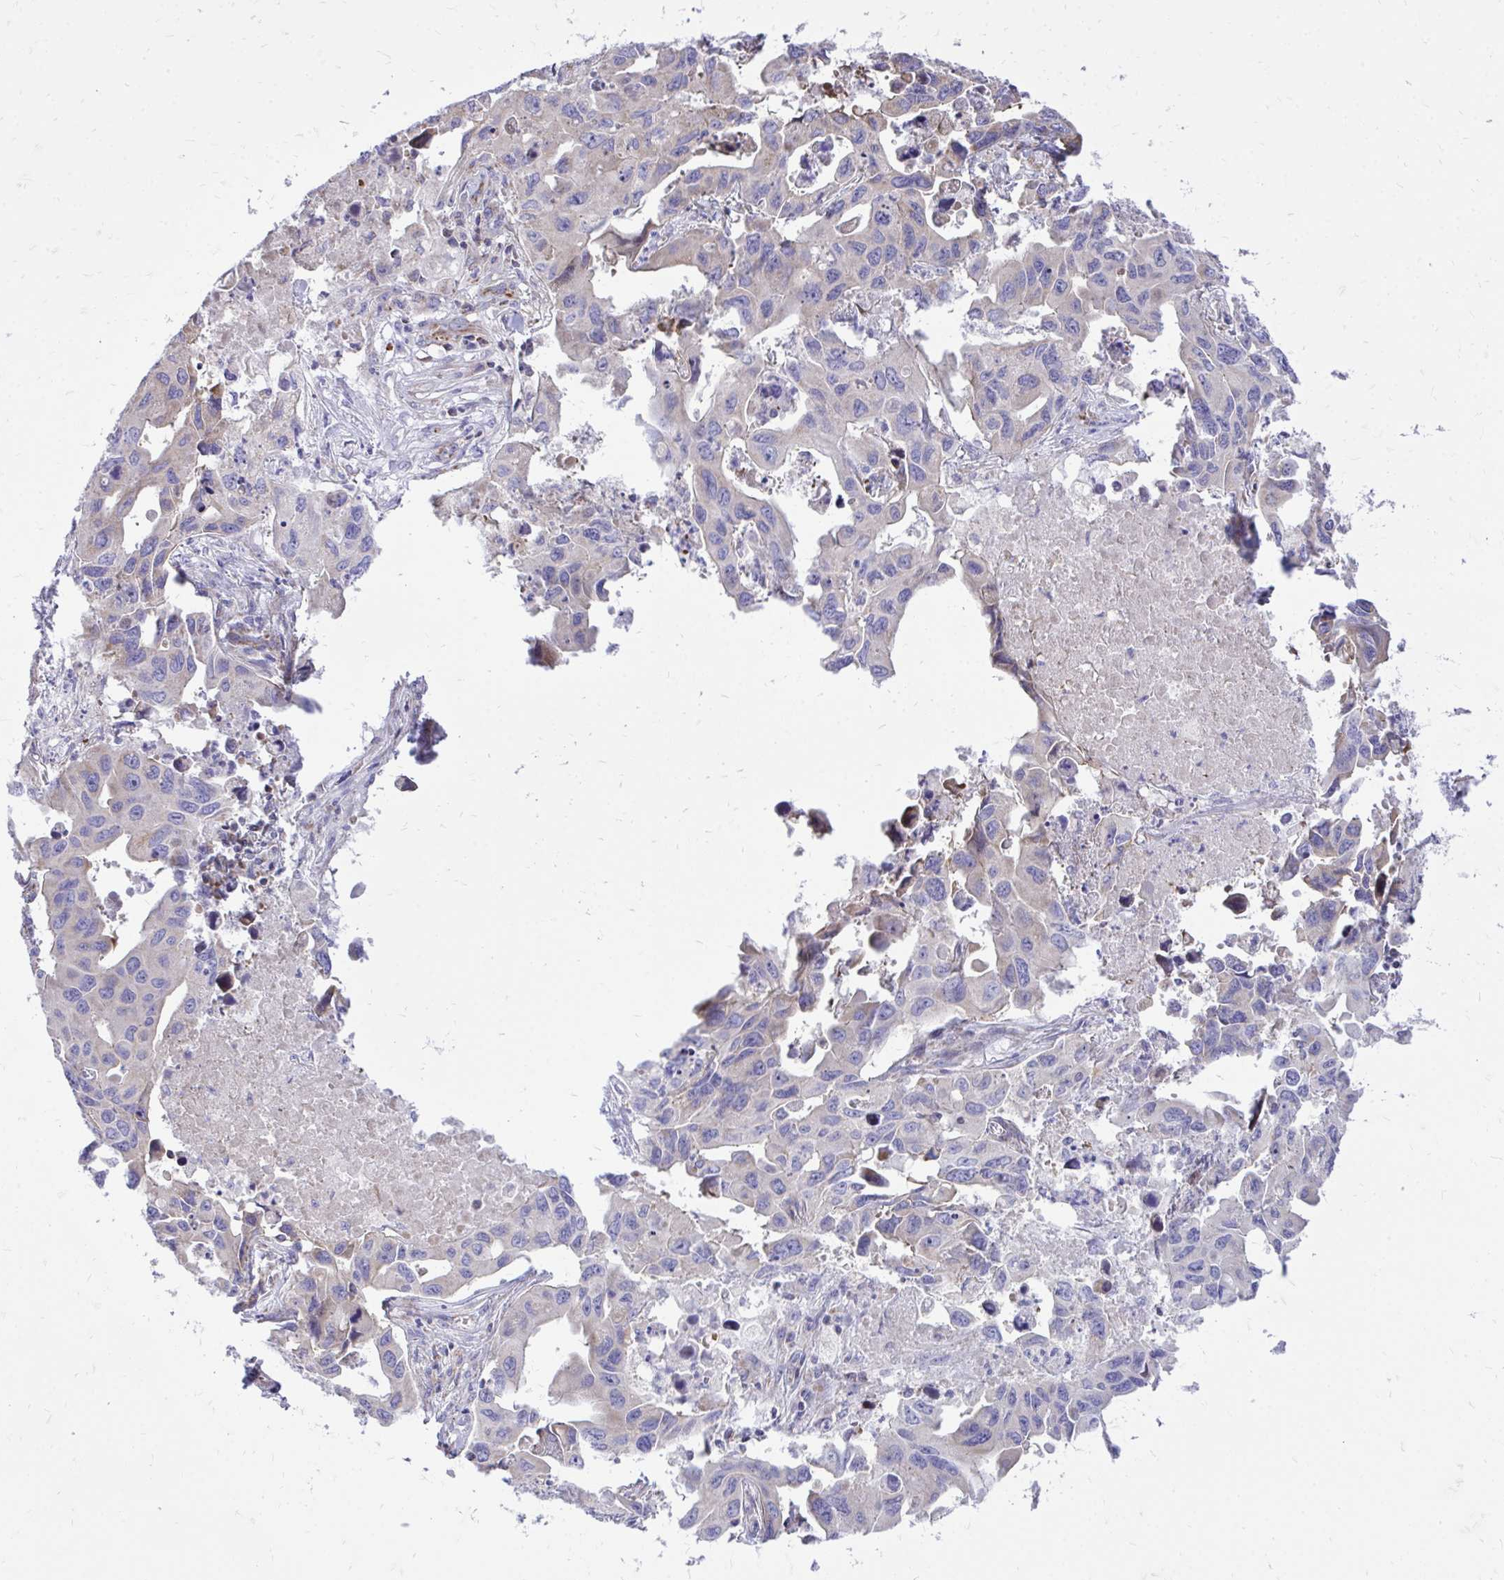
{"staining": {"intensity": "negative", "quantity": "none", "location": "none"}, "tissue": "lung cancer", "cell_type": "Tumor cells", "image_type": "cancer", "snomed": [{"axis": "morphology", "description": "Adenocarcinoma, NOS"}, {"axis": "topography", "description": "Lung"}], "caption": "The histopathology image exhibits no staining of tumor cells in lung adenocarcinoma. (Stains: DAB (3,3'-diaminobenzidine) immunohistochemistry with hematoxylin counter stain, Microscopy: brightfield microscopy at high magnification).", "gene": "ATP13A2", "patient": {"sex": "male", "age": 64}}